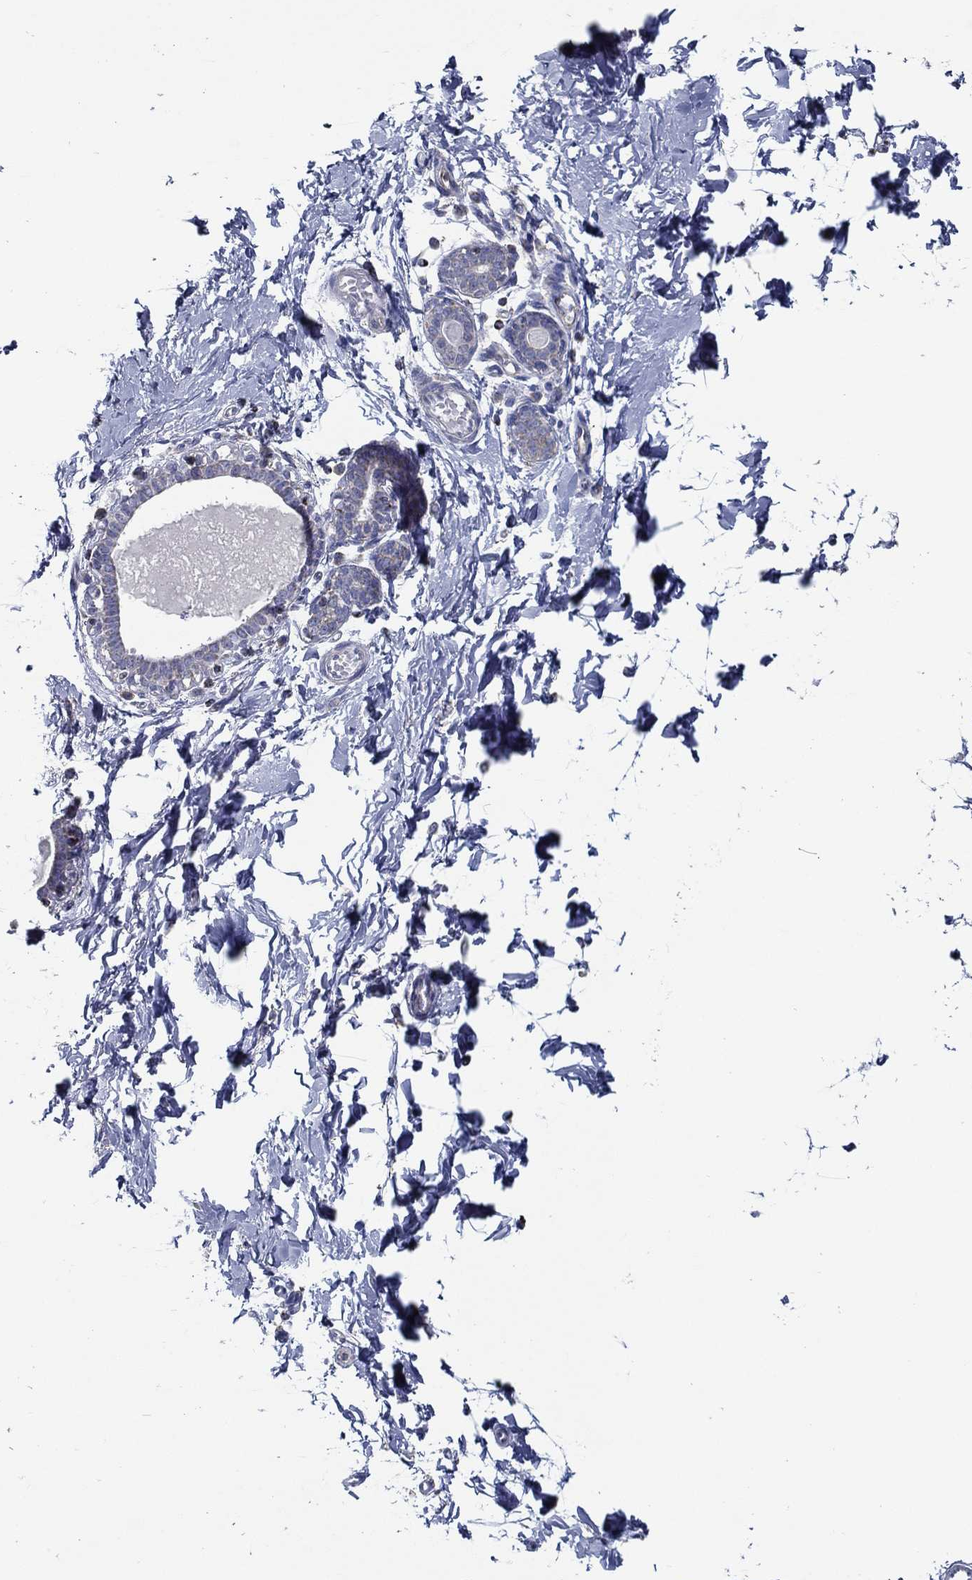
{"staining": {"intensity": "negative", "quantity": "none", "location": "none"}, "tissue": "breast", "cell_type": "Adipocytes", "image_type": "normal", "snomed": [{"axis": "morphology", "description": "Normal tissue, NOS"}, {"axis": "topography", "description": "Breast"}], "caption": "High power microscopy image of an immunohistochemistry histopathology image of normal breast, revealing no significant positivity in adipocytes. (Brightfield microscopy of DAB (3,3'-diaminobenzidine) immunohistochemistry (IHC) at high magnification).", "gene": "SFXN1", "patient": {"sex": "female", "age": 37}}